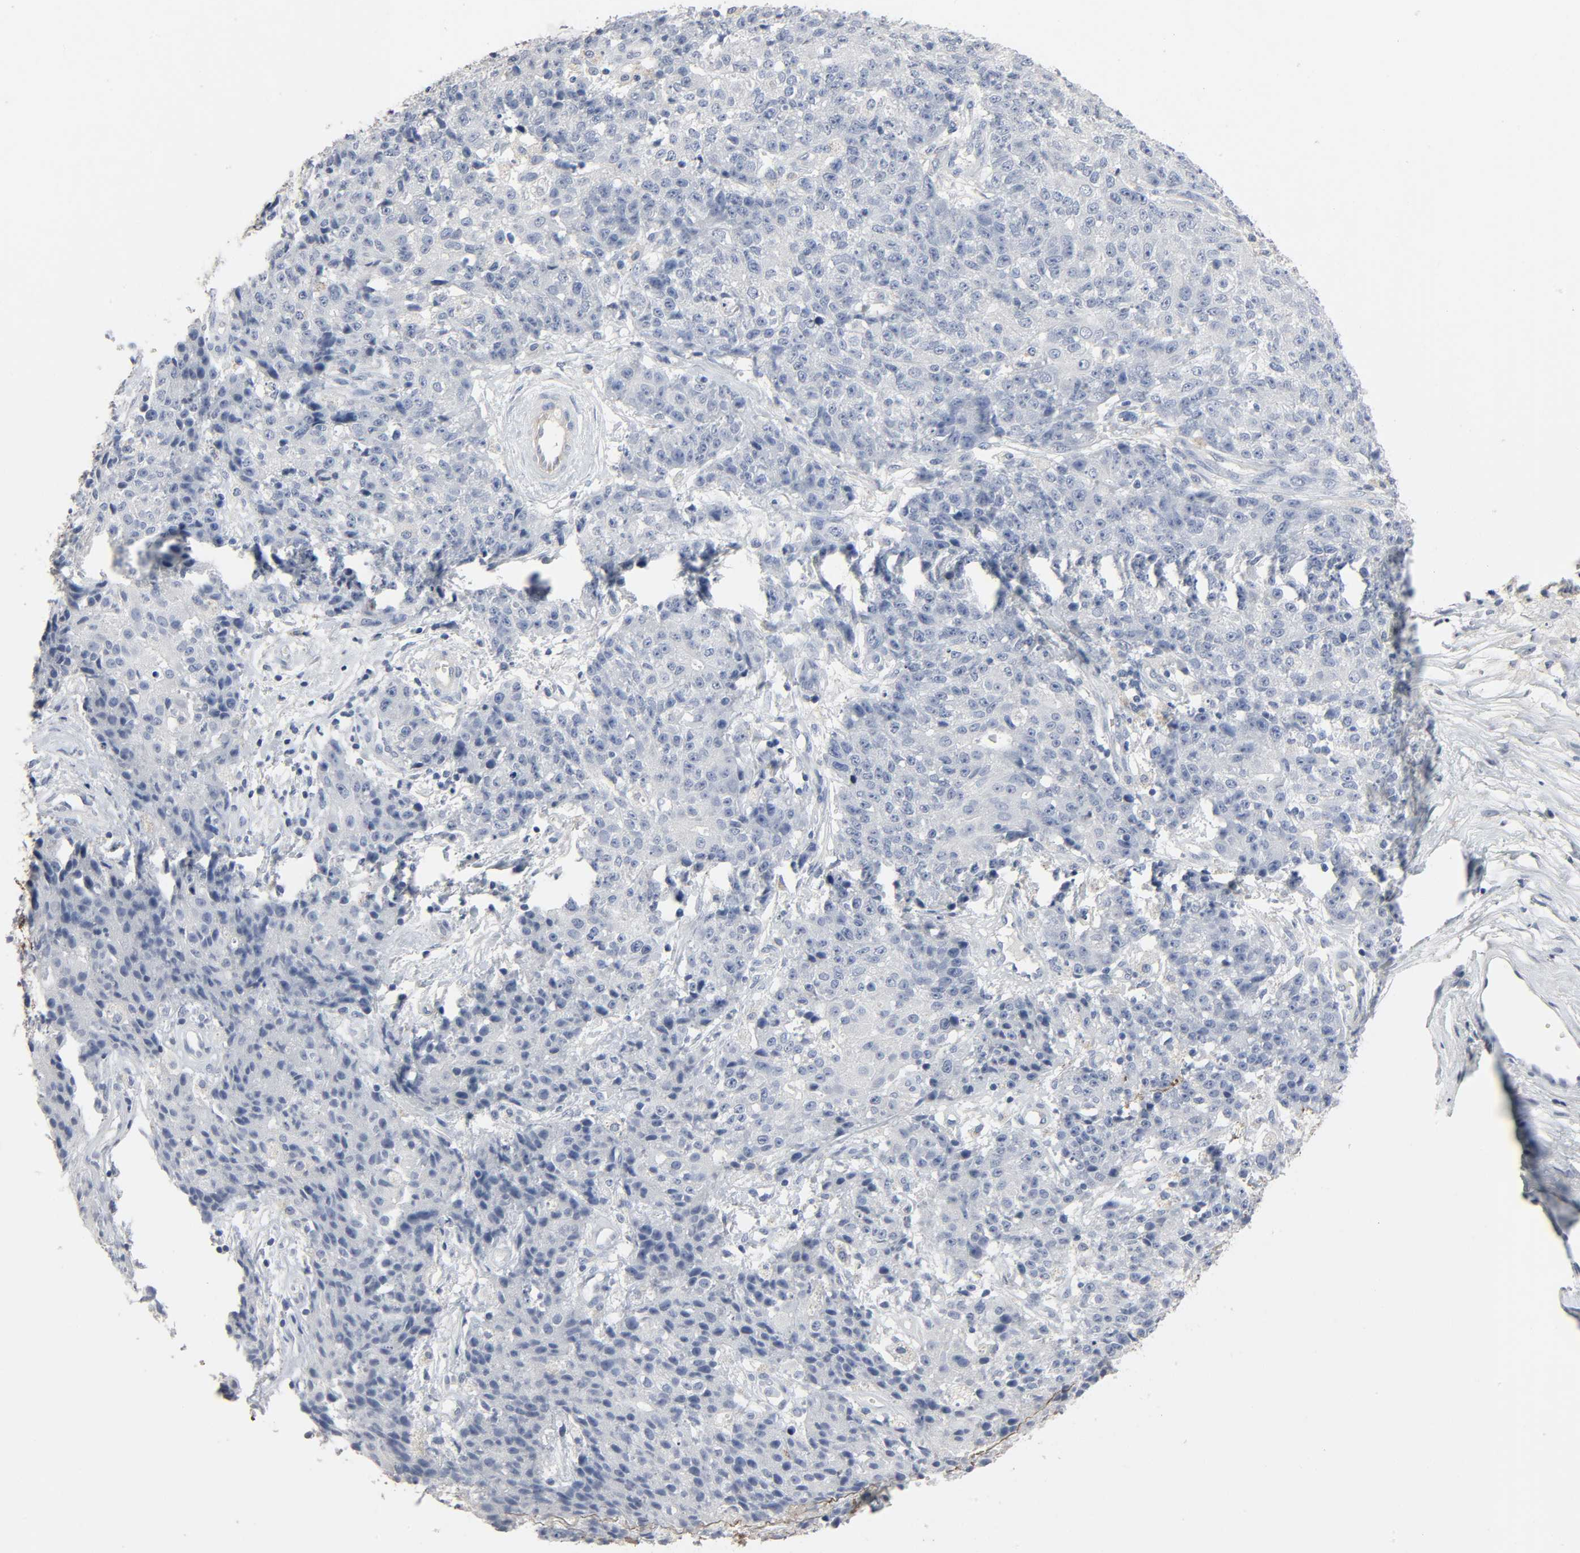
{"staining": {"intensity": "negative", "quantity": "none", "location": "none"}, "tissue": "ovarian cancer", "cell_type": "Tumor cells", "image_type": "cancer", "snomed": [{"axis": "morphology", "description": "Carcinoma, endometroid"}, {"axis": "topography", "description": "Ovary"}], "caption": "The immunohistochemistry micrograph has no significant positivity in tumor cells of ovarian endometroid carcinoma tissue.", "gene": "FBLN5", "patient": {"sex": "female", "age": 42}}